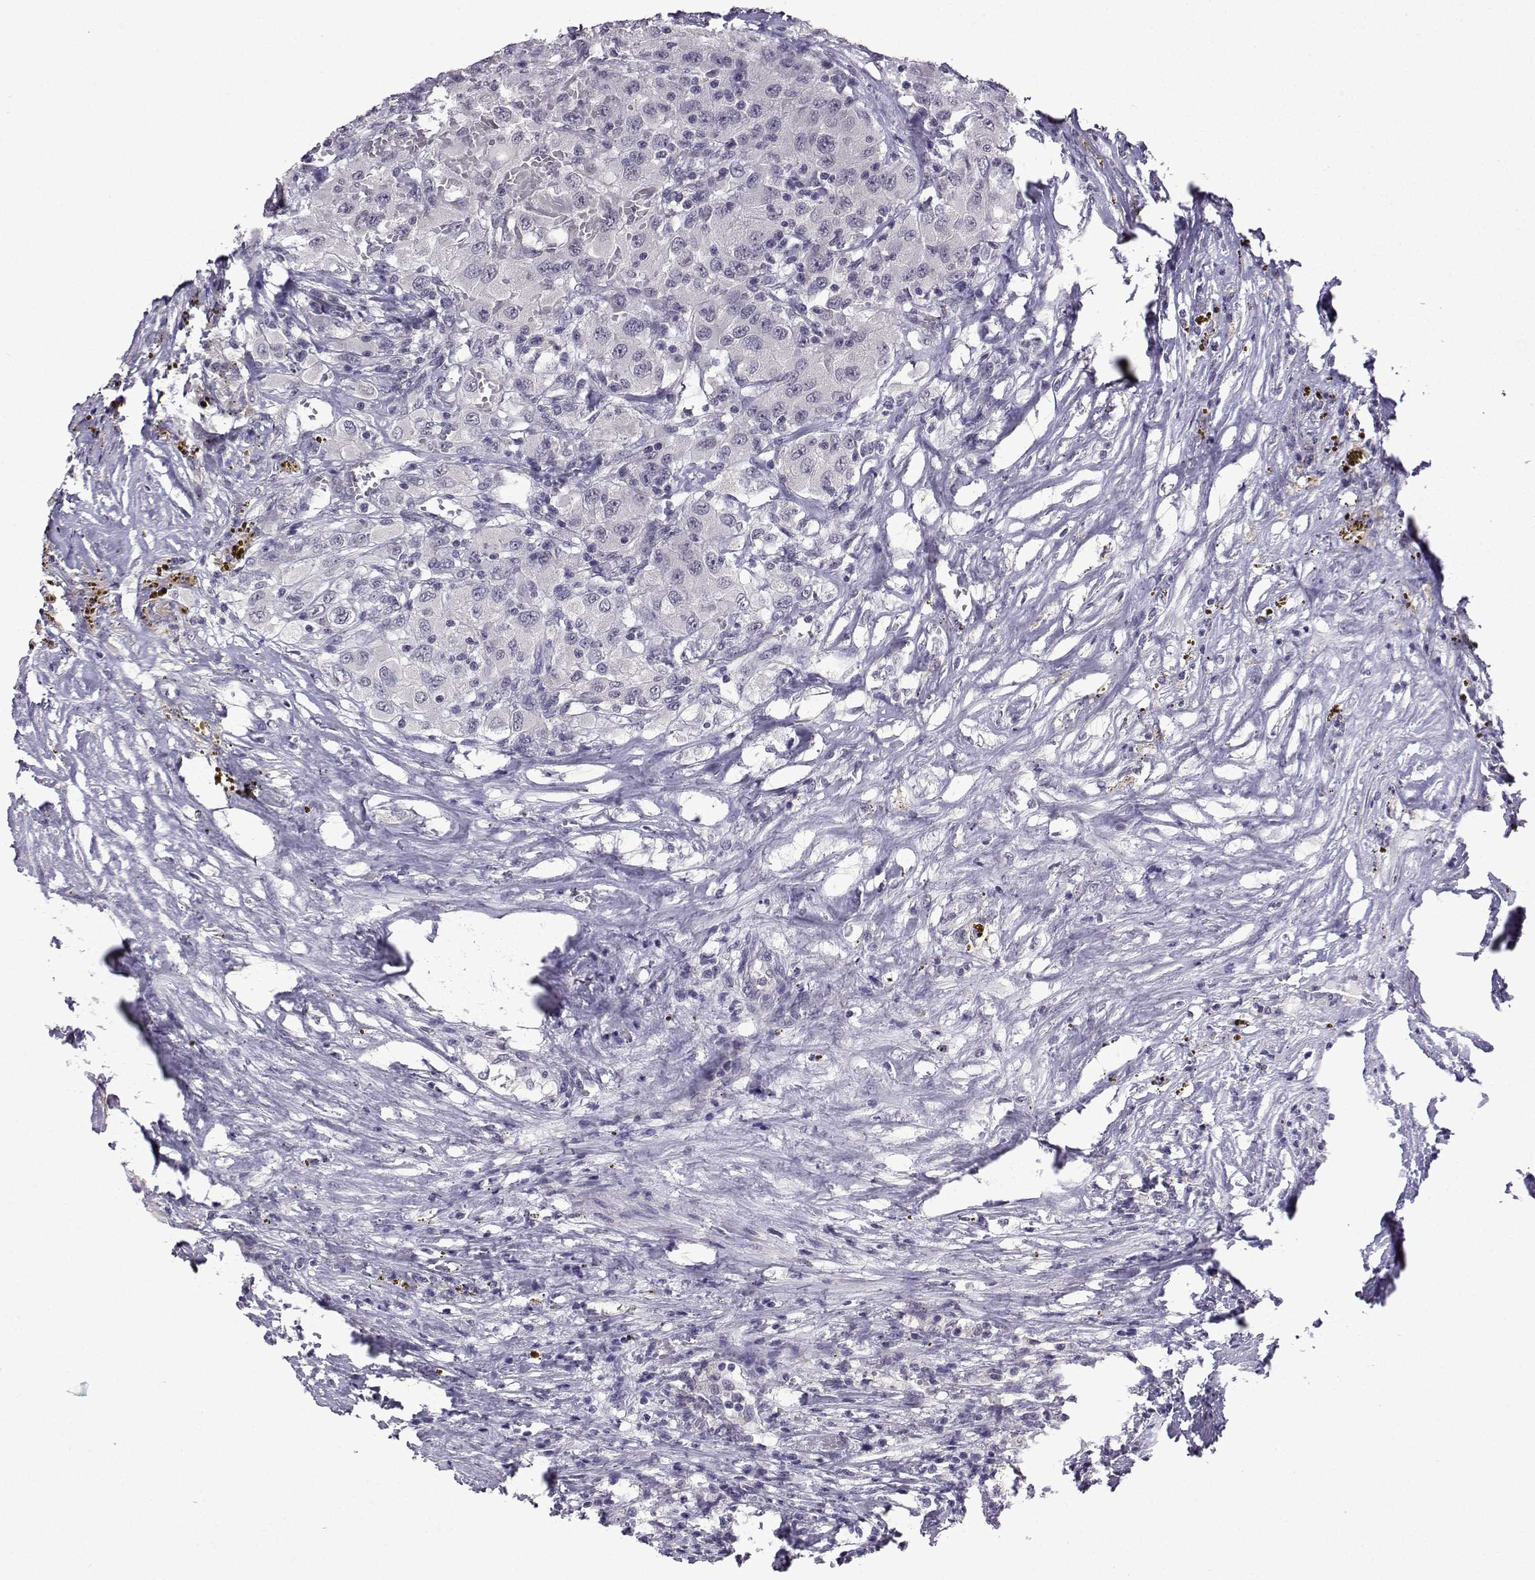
{"staining": {"intensity": "negative", "quantity": "none", "location": "none"}, "tissue": "renal cancer", "cell_type": "Tumor cells", "image_type": "cancer", "snomed": [{"axis": "morphology", "description": "Adenocarcinoma, NOS"}, {"axis": "topography", "description": "Kidney"}], "caption": "Immunohistochemistry (IHC) image of human renal cancer (adenocarcinoma) stained for a protein (brown), which demonstrates no expression in tumor cells. (DAB IHC with hematoxylin counter stain).", "gene": "CCL28", "patient": {"sex": "female", "age": 67}}